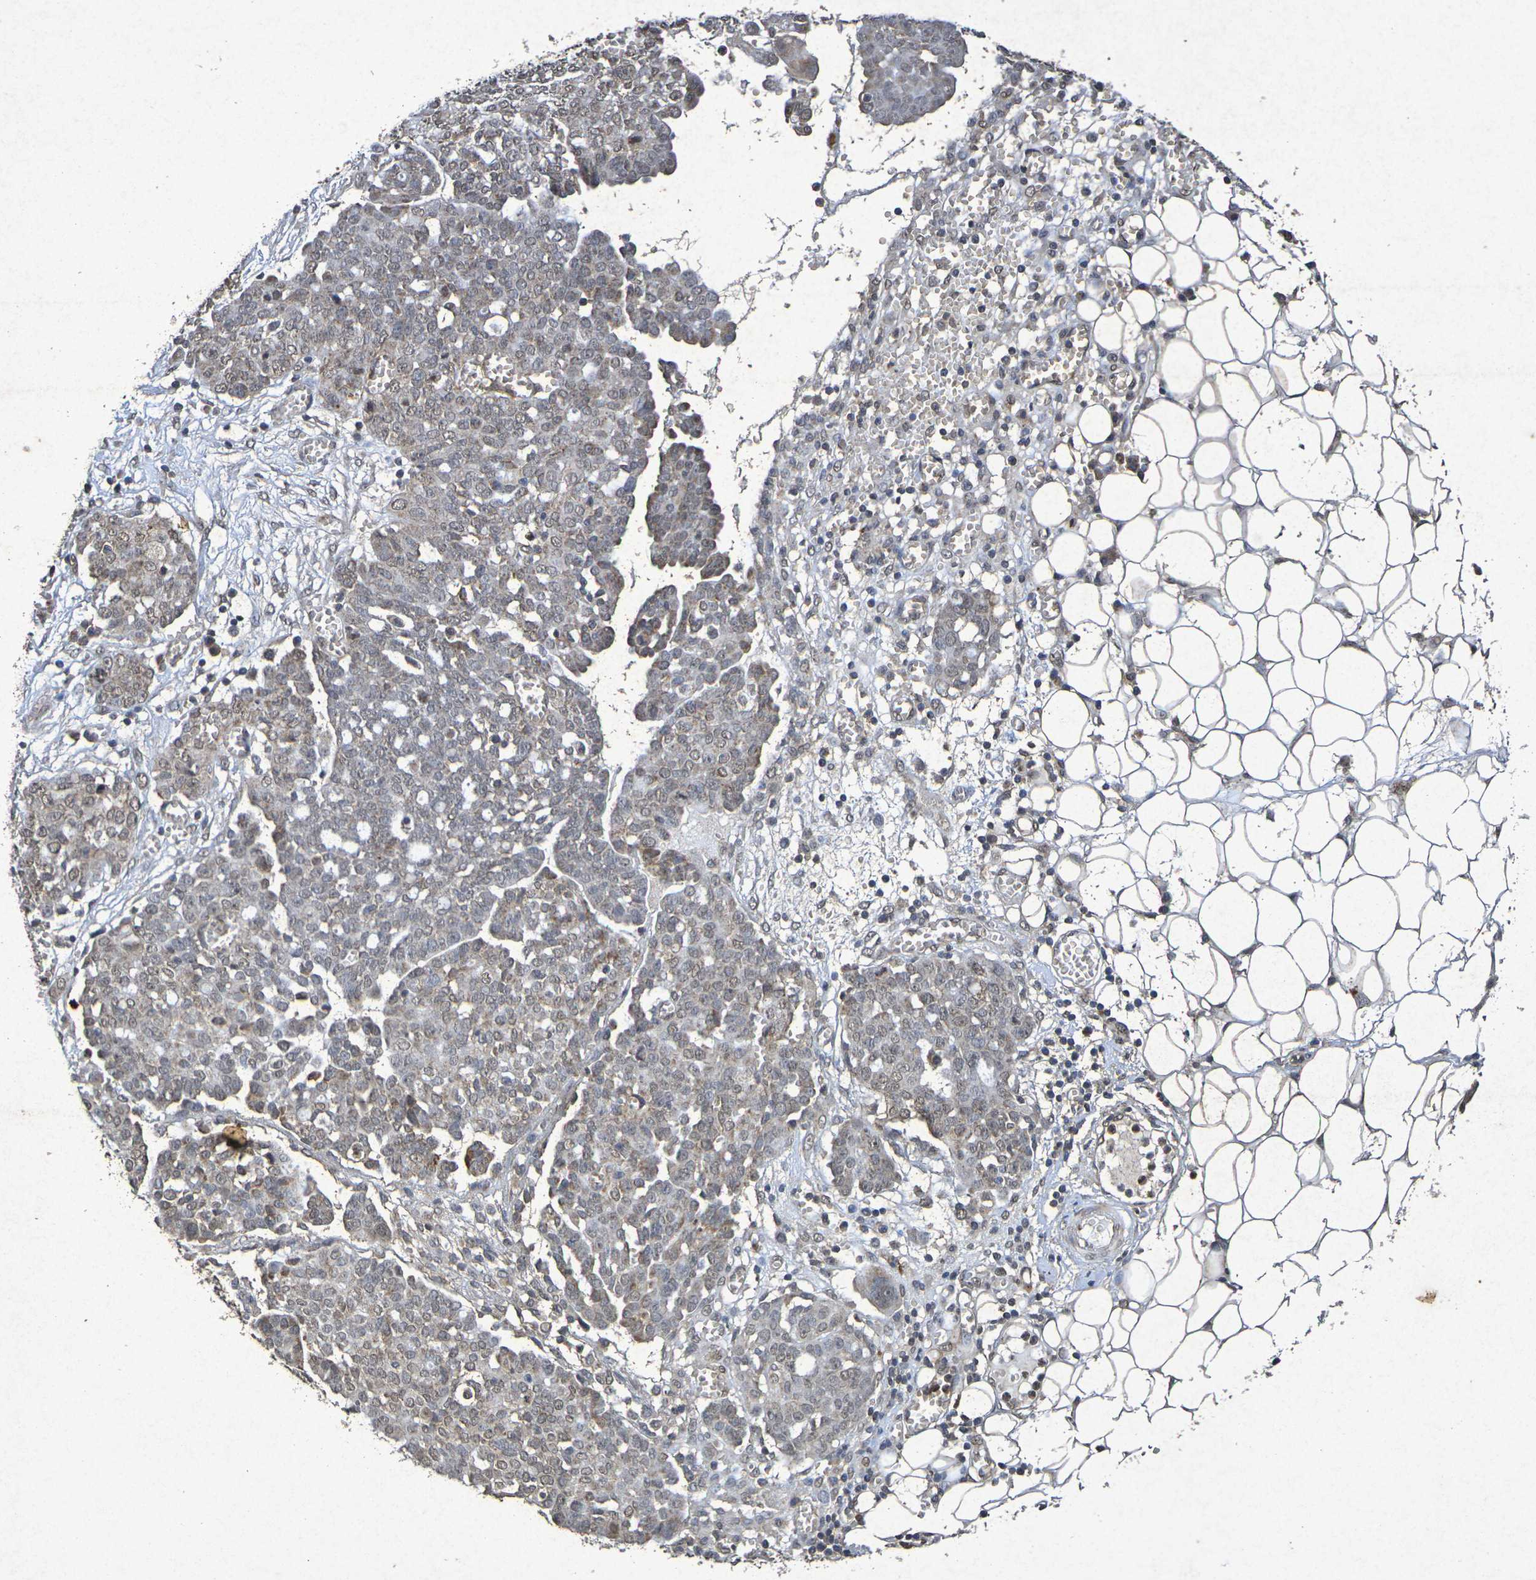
{"staining": {"intensity": "moderate", "quantity": "25%-75%", "location": "cytoplasmic/membranous,nuclear"}, "tissue": "ovarian cancer", "cell_type": "Tumor cells", "image_type": "cancer", "snomed": [{"axis": "morphology", "description": "Cystadenocarcinoma, serous, NOS"}, {"axis": "topography", "description": "Soft tissue"}, {"axis": "topography", "description": "Ovary"}], "caption": "Moderate cytoplasmic/membranous and nuclear expression is appreciated in approximately 25%-75% of tumor cells in ovarian serous cystadenocarcinoma.", "gene": "GUCY1A2", "patient": {"sex": "female", "age": 57}}